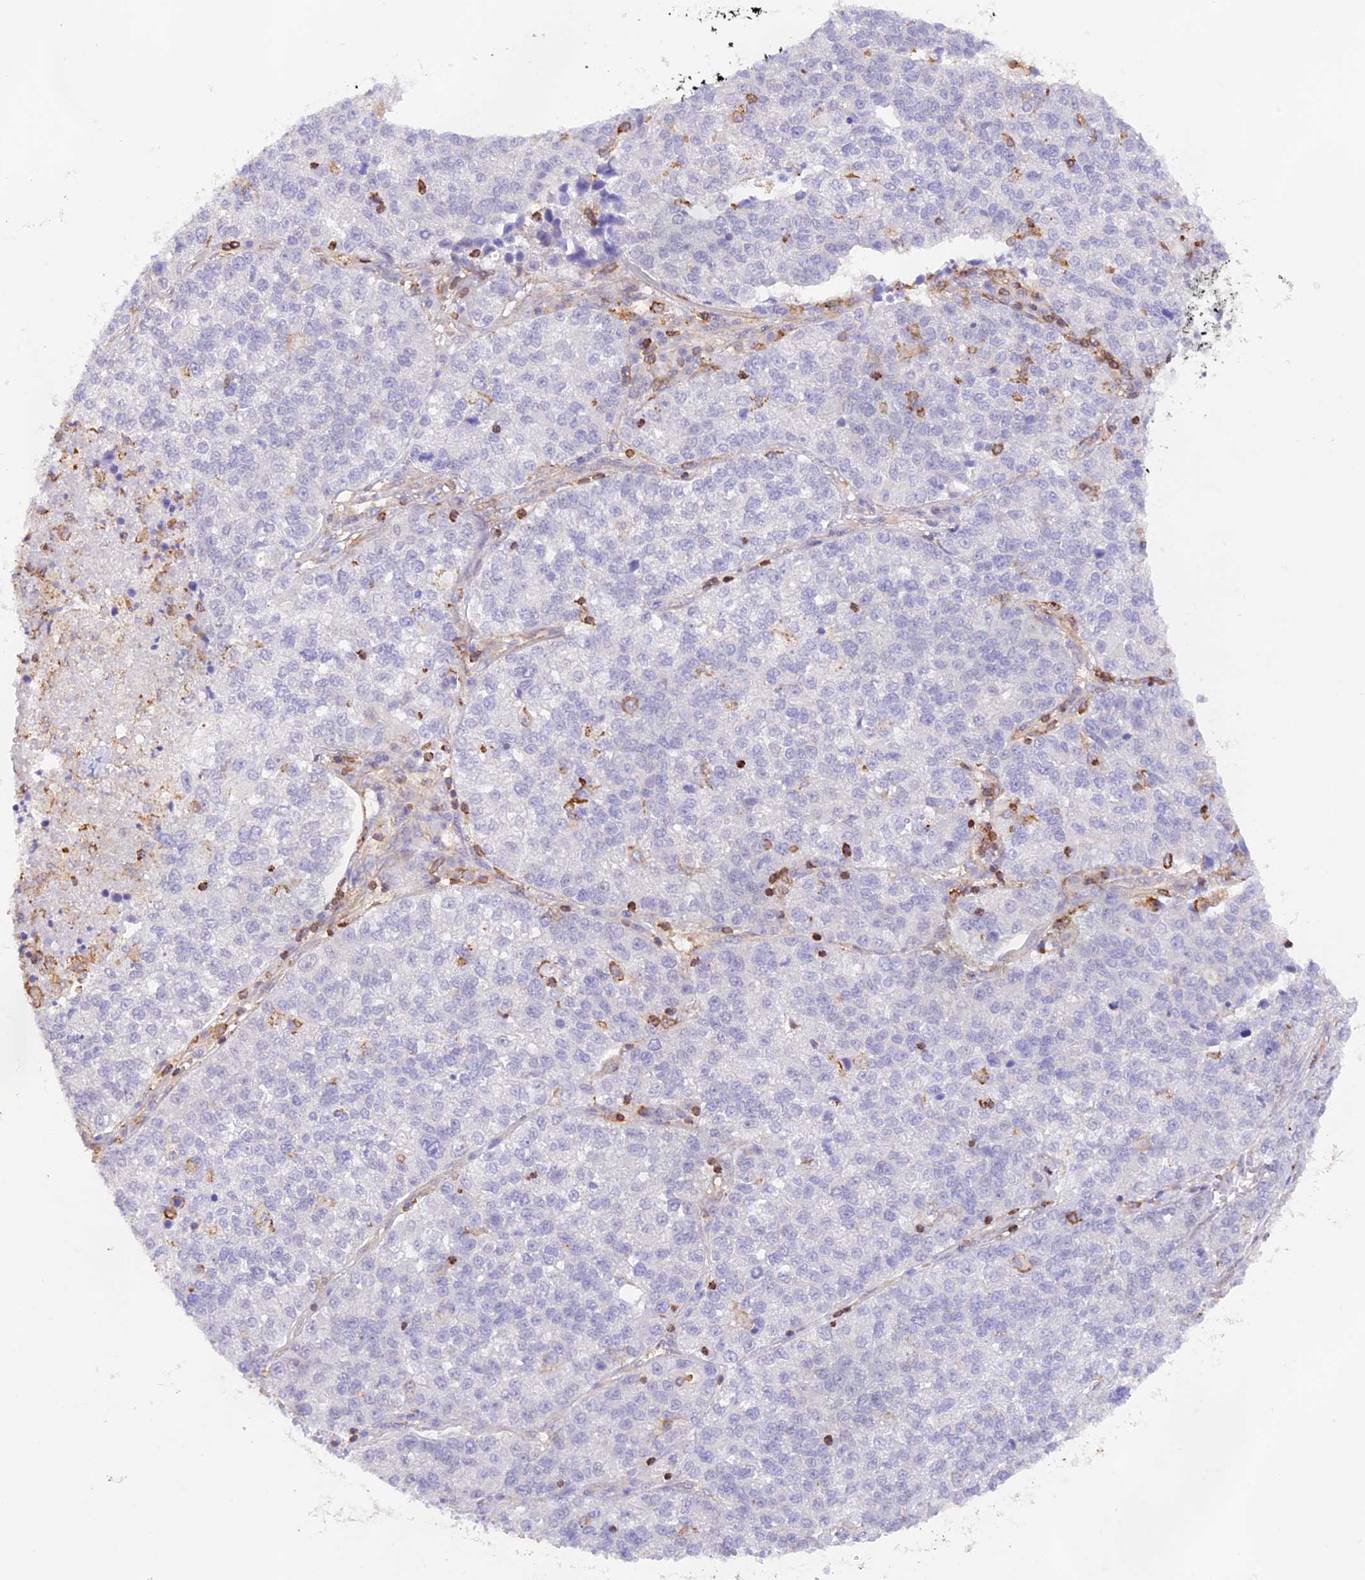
{"staining": {"intensity": "negative", "quantity": "none", "location": "none"}, "tissue": "lung cancer", "cell_type": "Tumor cells", "image_type": "cancer", "snomed": [{"axis": "morphology", "description": "Adenocarcinoma, NOS"}, {"axis": "topography", "description": "Lung"}], "caption": "Immunohistochemistry (IHC) micrograph of neoplastic tissue: adenocarcinoma (lung) stained with DAB (3,3'-diaminobenzidine) reveals no significant protein staining in tumor cells.", "gene": "DENND1C", "patient": {"sex": "male", "age": 49}}